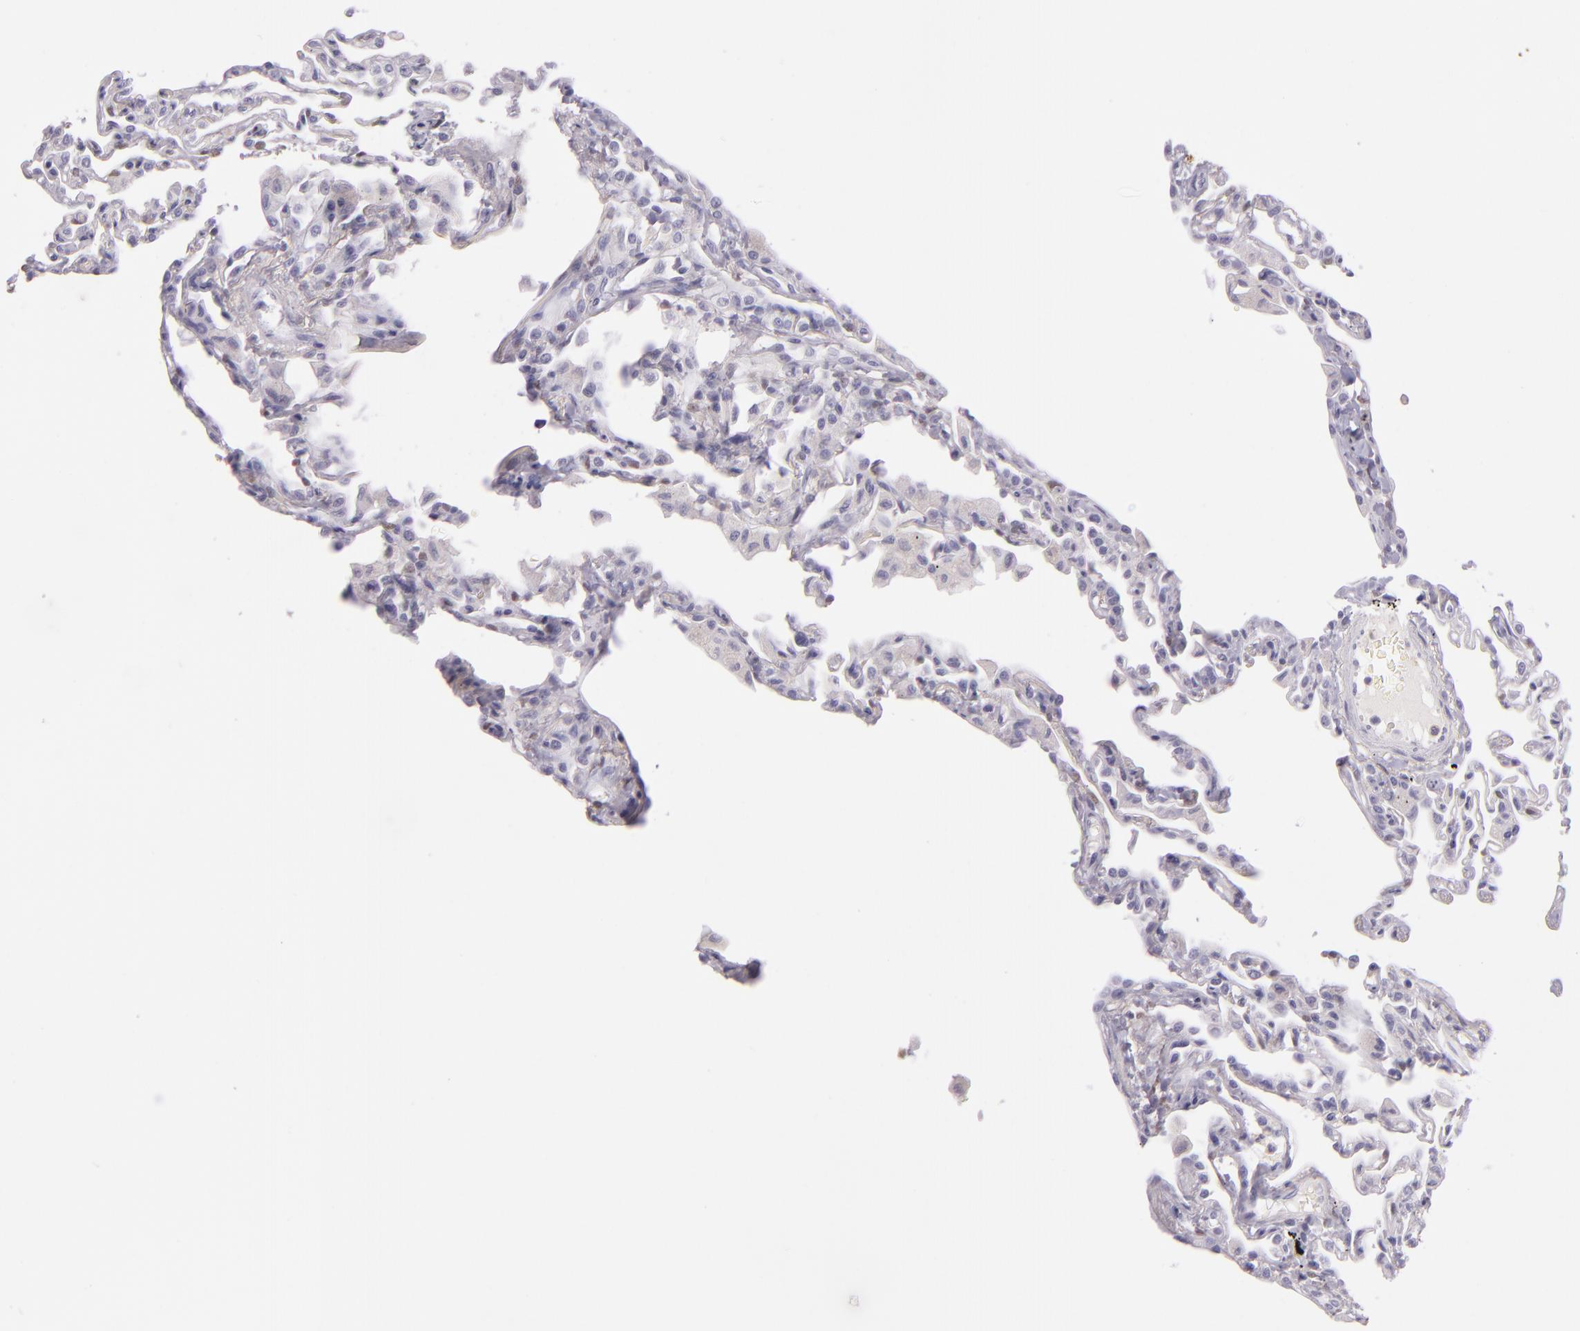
{"staining": {"intensity": "negative", "quantity": "none", "location": "none"}, "tissue": "lung", "cell_type": "Alveolar cells", "image_type": "normal", "snomed": [{"axis": "morphology", "description": "Normal tissue, NOS"}, {"axis": "topography", "description": "Lung"}], "caption": "A high-resolution histopathology image shows IHC staining of unremarkable lung, which exhibits no significant expression in alveolar cells.", "gene": "CBS", "patient": {"sex": "female", "age": 49}}